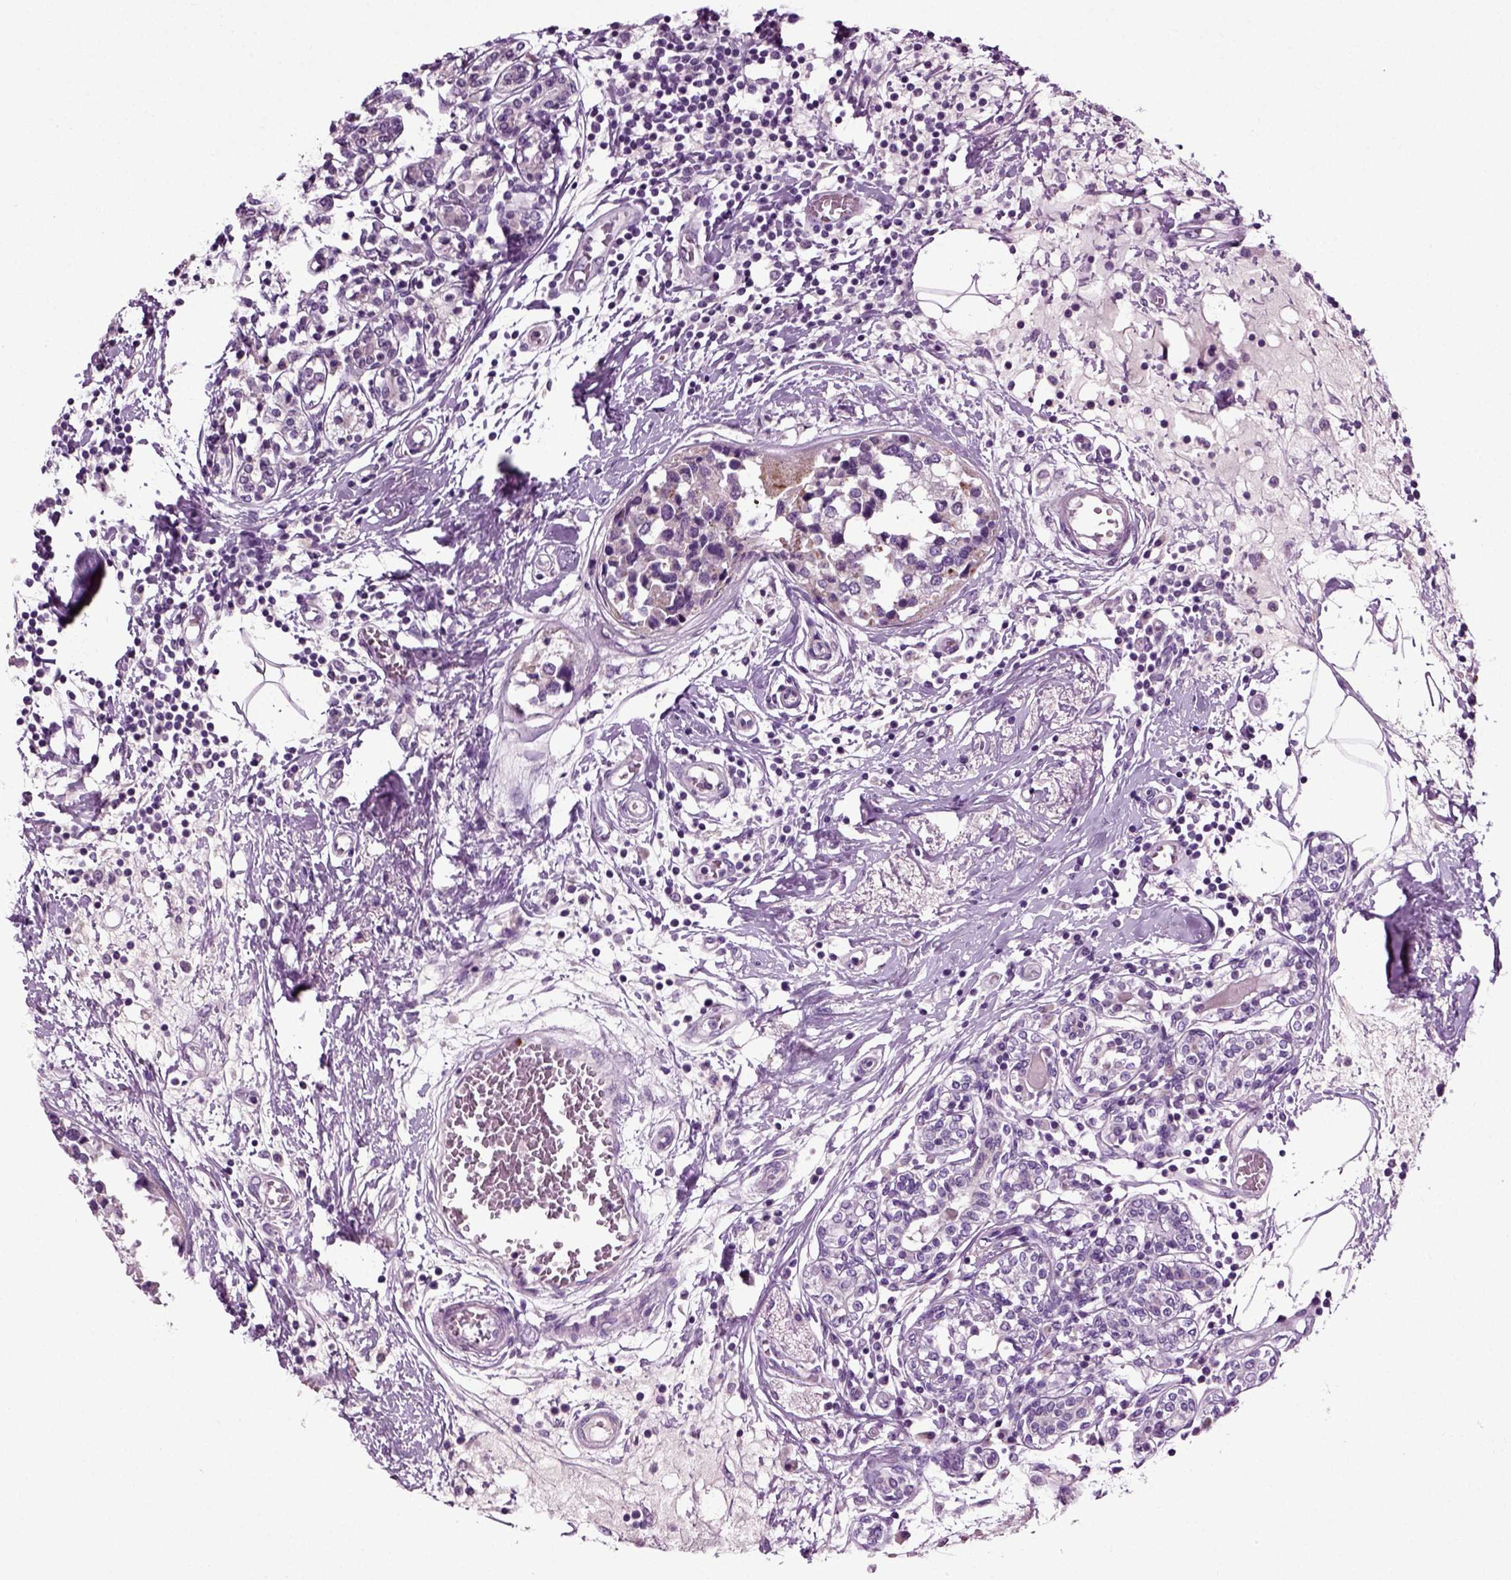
{"staining": {"intensity": "negative", "quantity": "none", "location": "none"}, "tissue": "breast cancer", "cell_type": "Tumor cells", "image_type": "cancer", "snomed": [{"axis": "morphology", "description": "Lobular carcinoma"}, {"axis": "topography", "description": "Breast"}], "caption": "This micrograph is of lobular carcinoma (breast) stained with IHC to label a protein in brown with the nuclei are counter-stained blue. There is no positivity in tumor cells.", "gene": "SPATA17", "patient": {"sex": "female", "age": 59}}